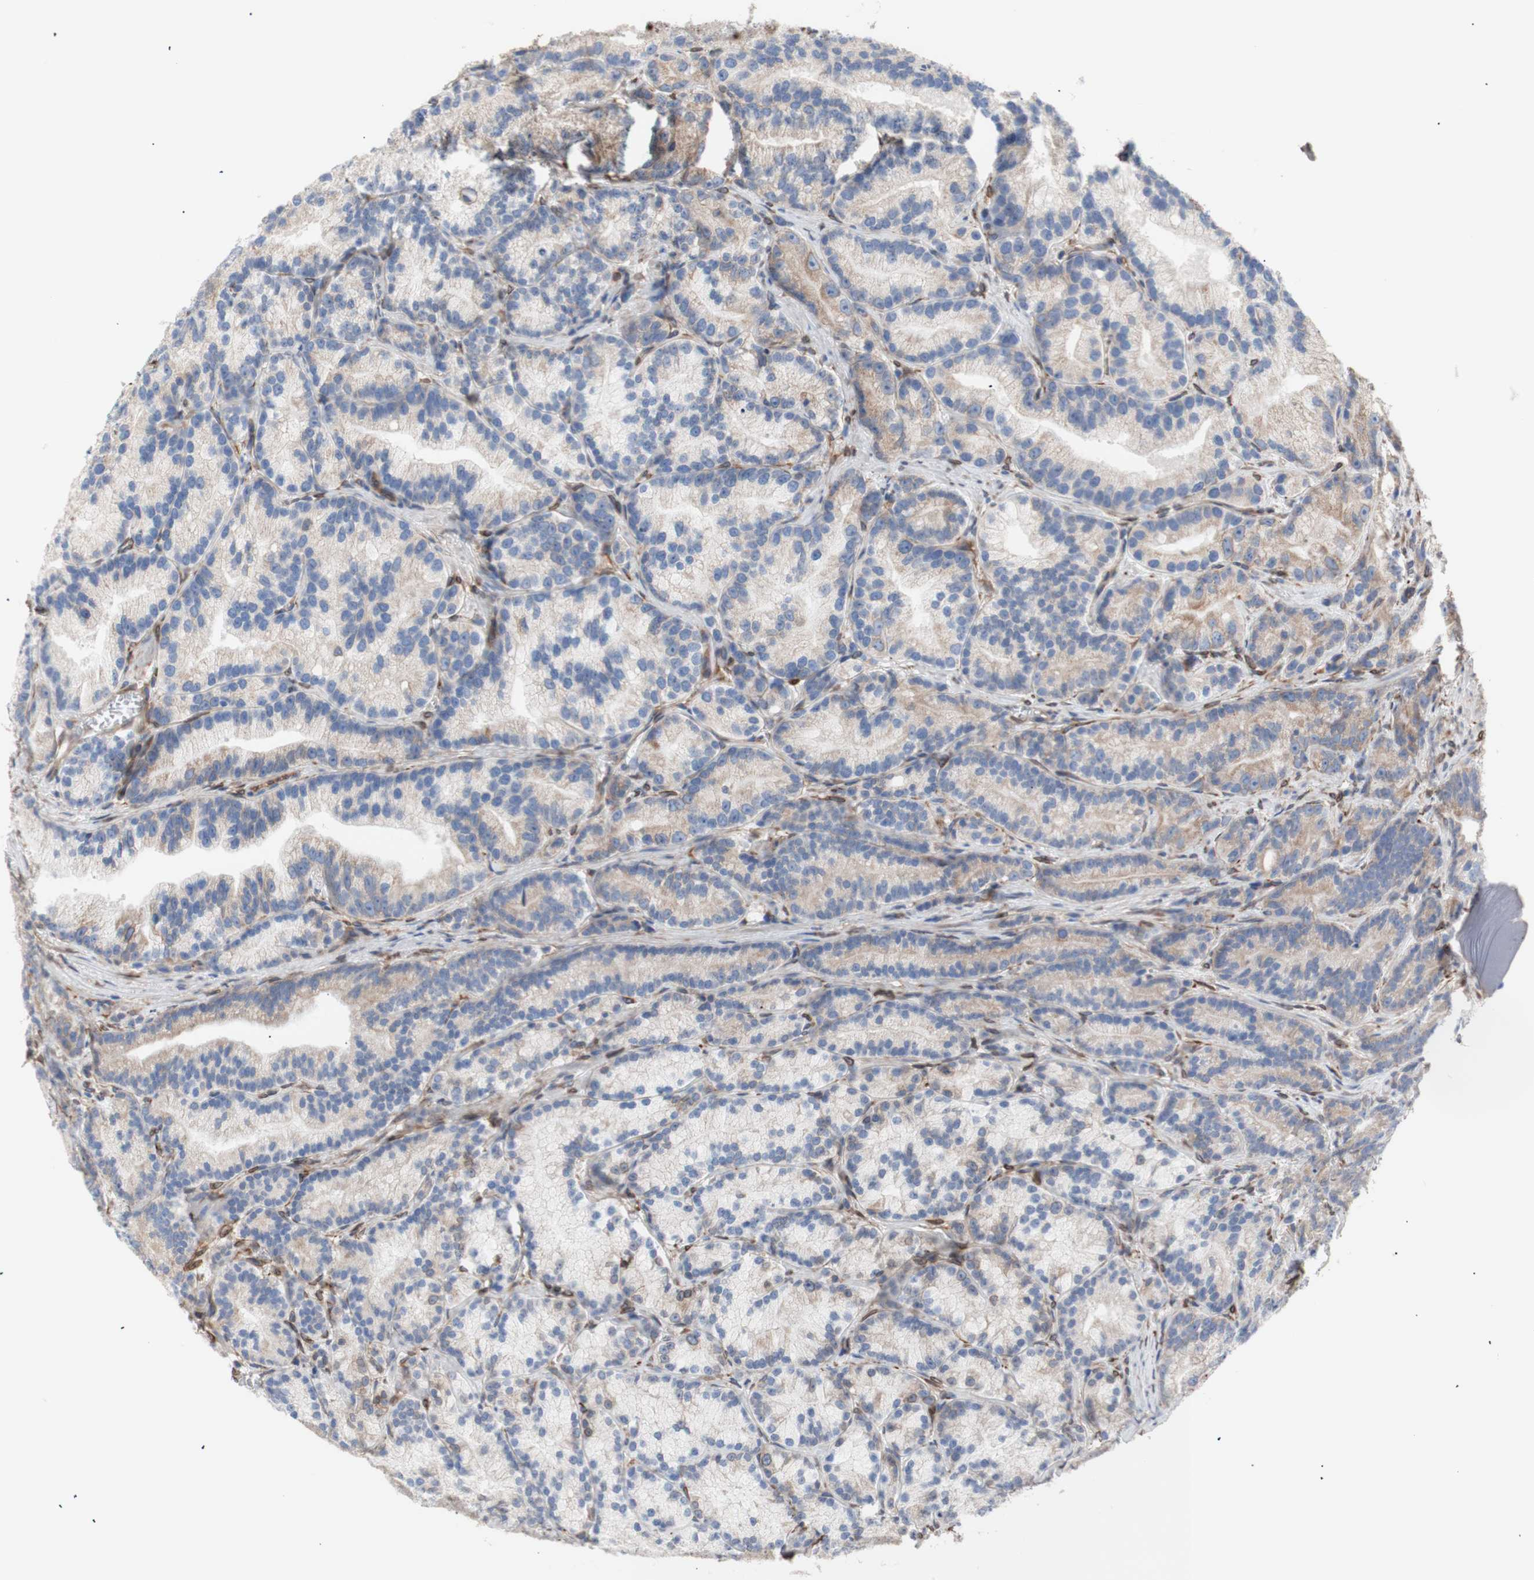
{"staining": {"intensity": "moderate", "quantity": "<25%", "location": "cytoplasmic/membranous"}, "tissue": "prostate cancer", "cell_type": "Tumor cells", "image_type": "cancer", "snomed": [{"axis": "morphology", "description": "Adenocarcinoma, Low grade"}, {"axis": "topography", "description": "Prostate"}], "caption": "Human prostate low-grade adenocarcinoma stained for a protein (brown) displays moderate cytoplasmic/membranous positive expression in about <25% of tumor cells.", "gene": "ERLIN1", "patient": {"sex": "male", "age": 89}}